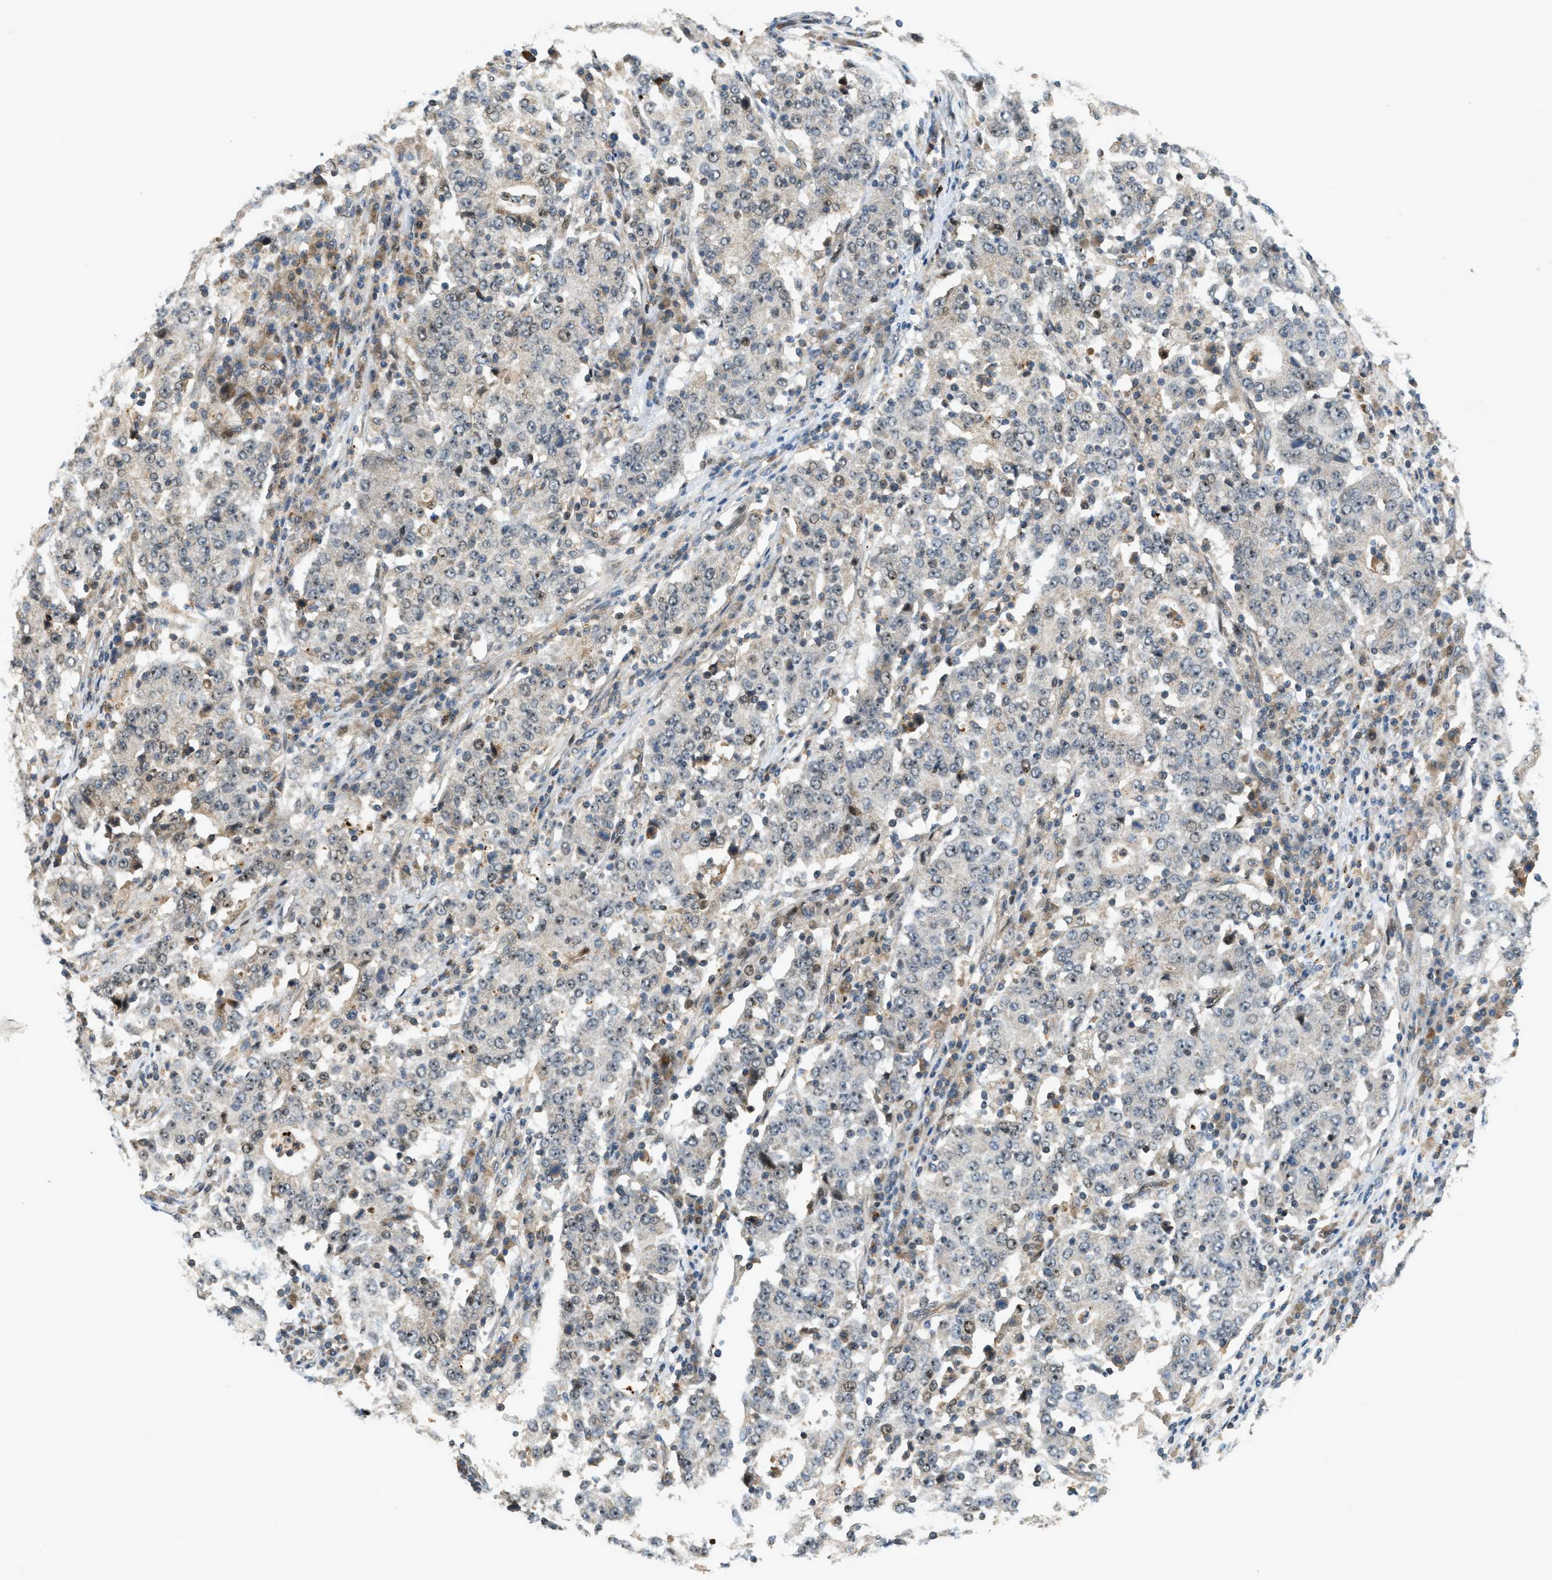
{"staining": {"intensity": "weak", "quantity": "<25%", "location": "cytoplasmic/membranous,nuclear"}, "tissue": "stomach cancer", "cell_type": "Tumor cells", "image_type": "cancer", "snomed": [{"axis": "morphology", "description": "Adenocarcinoma, NOS"}, {"axis": "topography", "description": "Stomach"}], "caption": "IHC micrograph of neoplastic tissue: human stomach cancer (adenocarcinoma) stained with DAB exhibits no significant protein expression in tumor cells. The staining is performed using DAB brown chromogen with nuclei counter-stained in using hematoxylin.", "gene": "TRAPPC14", "patient": {"sex": "male", "age": 59}}